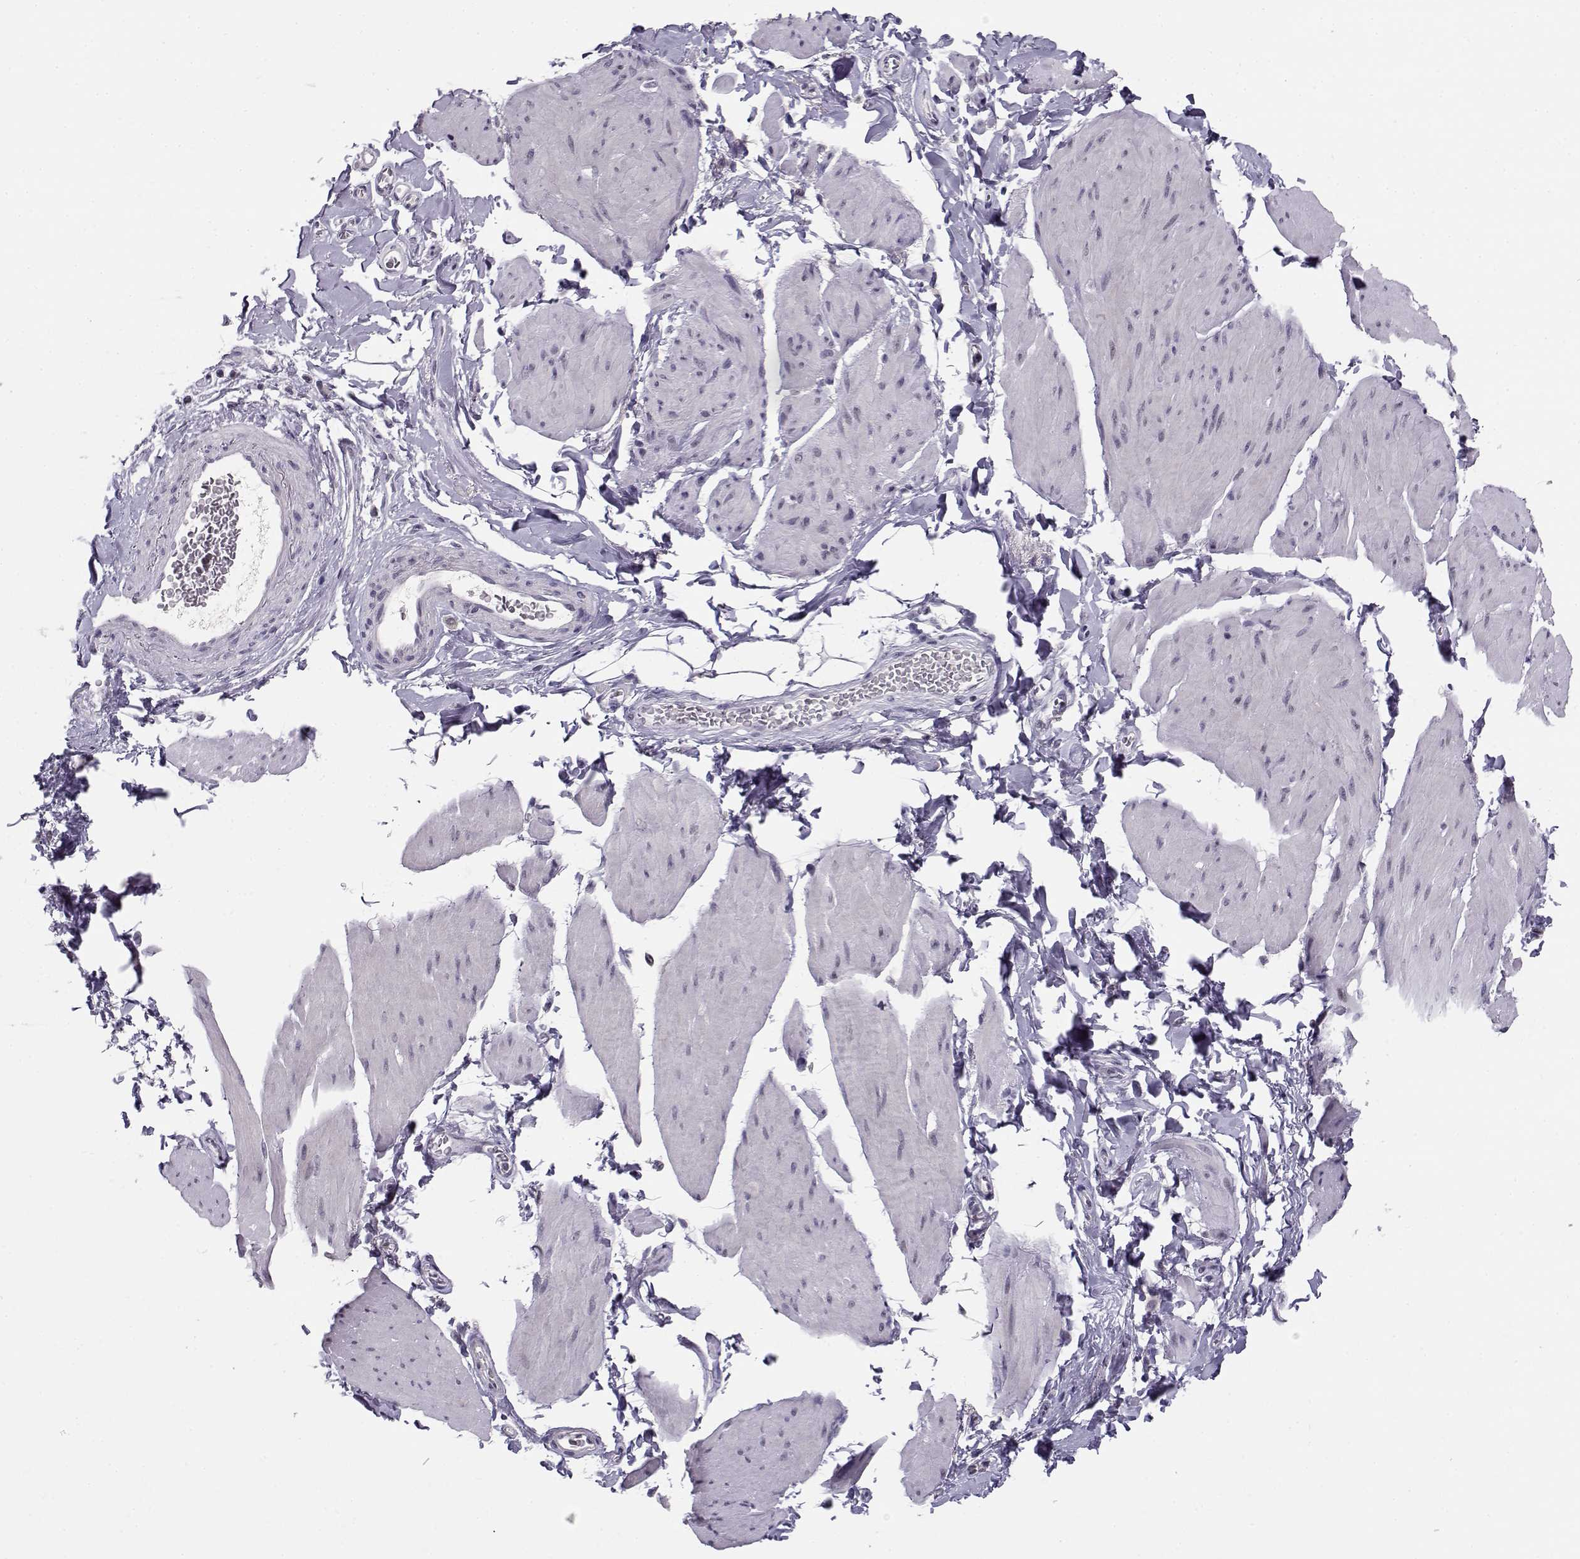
{"staining": {"intensity": "negative", "quantity": "none", "location": "none"}, "tissue": "smooth muscle", "cell_type": "Smooth muscle cells", "image_type": "normal", "snomed": [{"axis": "morphology", "description": "Normal tissue, NOS"}, {"axis": "topography", "description": "Adipose tissue"}, {"axis": "topography", "description": "Smooth muscle"}, {"axis": "topography", "description": "Peripheral nerve tissue"}], "caption": "The micrograph shows no staining of smooth muscle cells in unremarkable smooth muscle.", "gene": "C16orf86", "patient": {"sex": "male", "age": 83}}